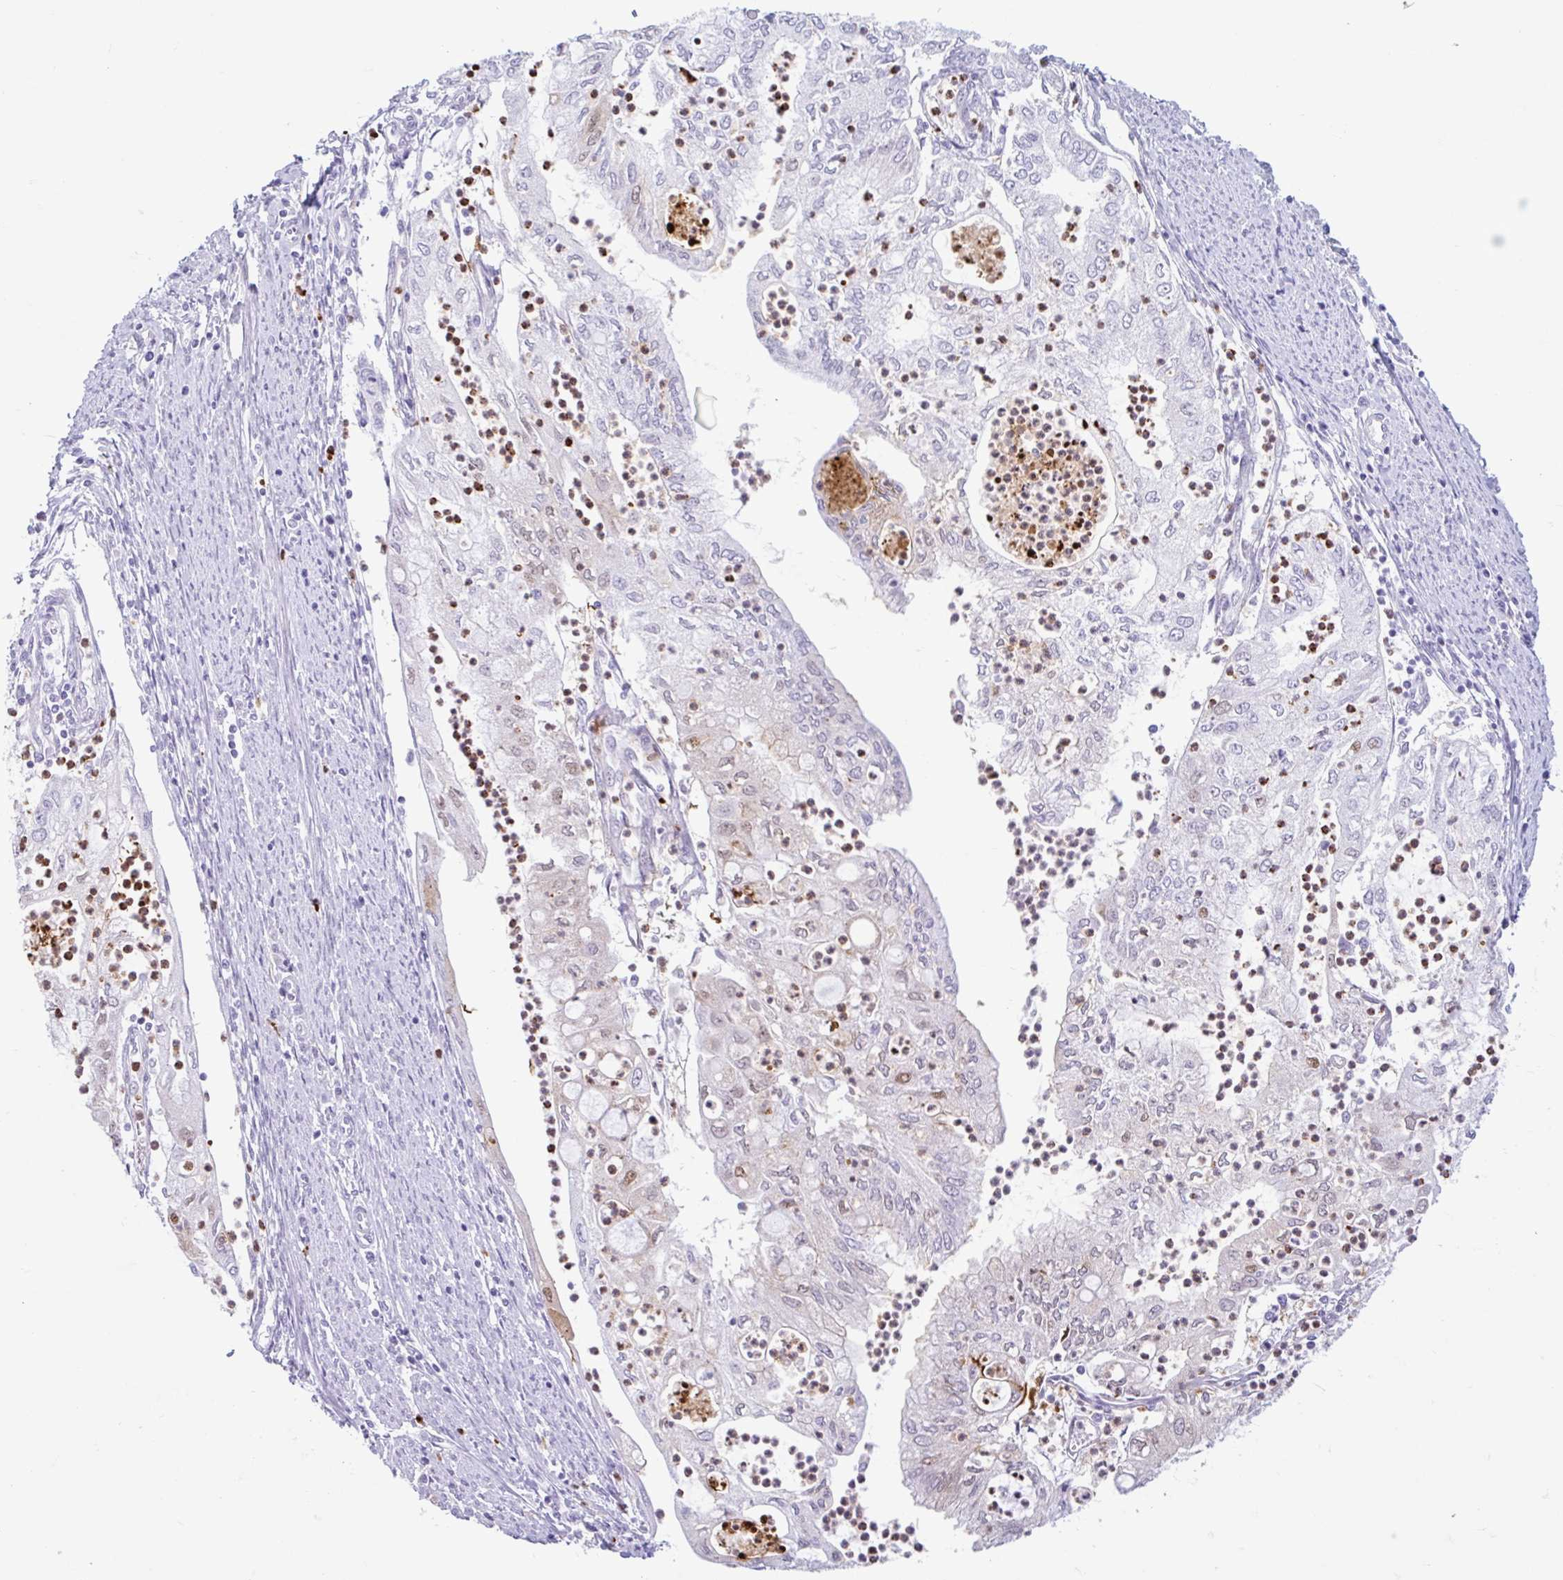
{"staining": {"intensity": "negative", "quantity": "none", "location": "none"}, "tissue": "endometrial cancer", "cell_type": "Tumor cells", "image_type": "cancer", "snomed": [{"axis": "morphology", "description": "Adenocarcinoma, NOS"}, {"axis": "topography", "description": "Endometrium"}], "caption": "This is an IHC image of human endometrial adenocarcinoma. There is no staining in tumor cells.", "gene": "CEP120", "patient": {"sex": "female", "age": 75}}